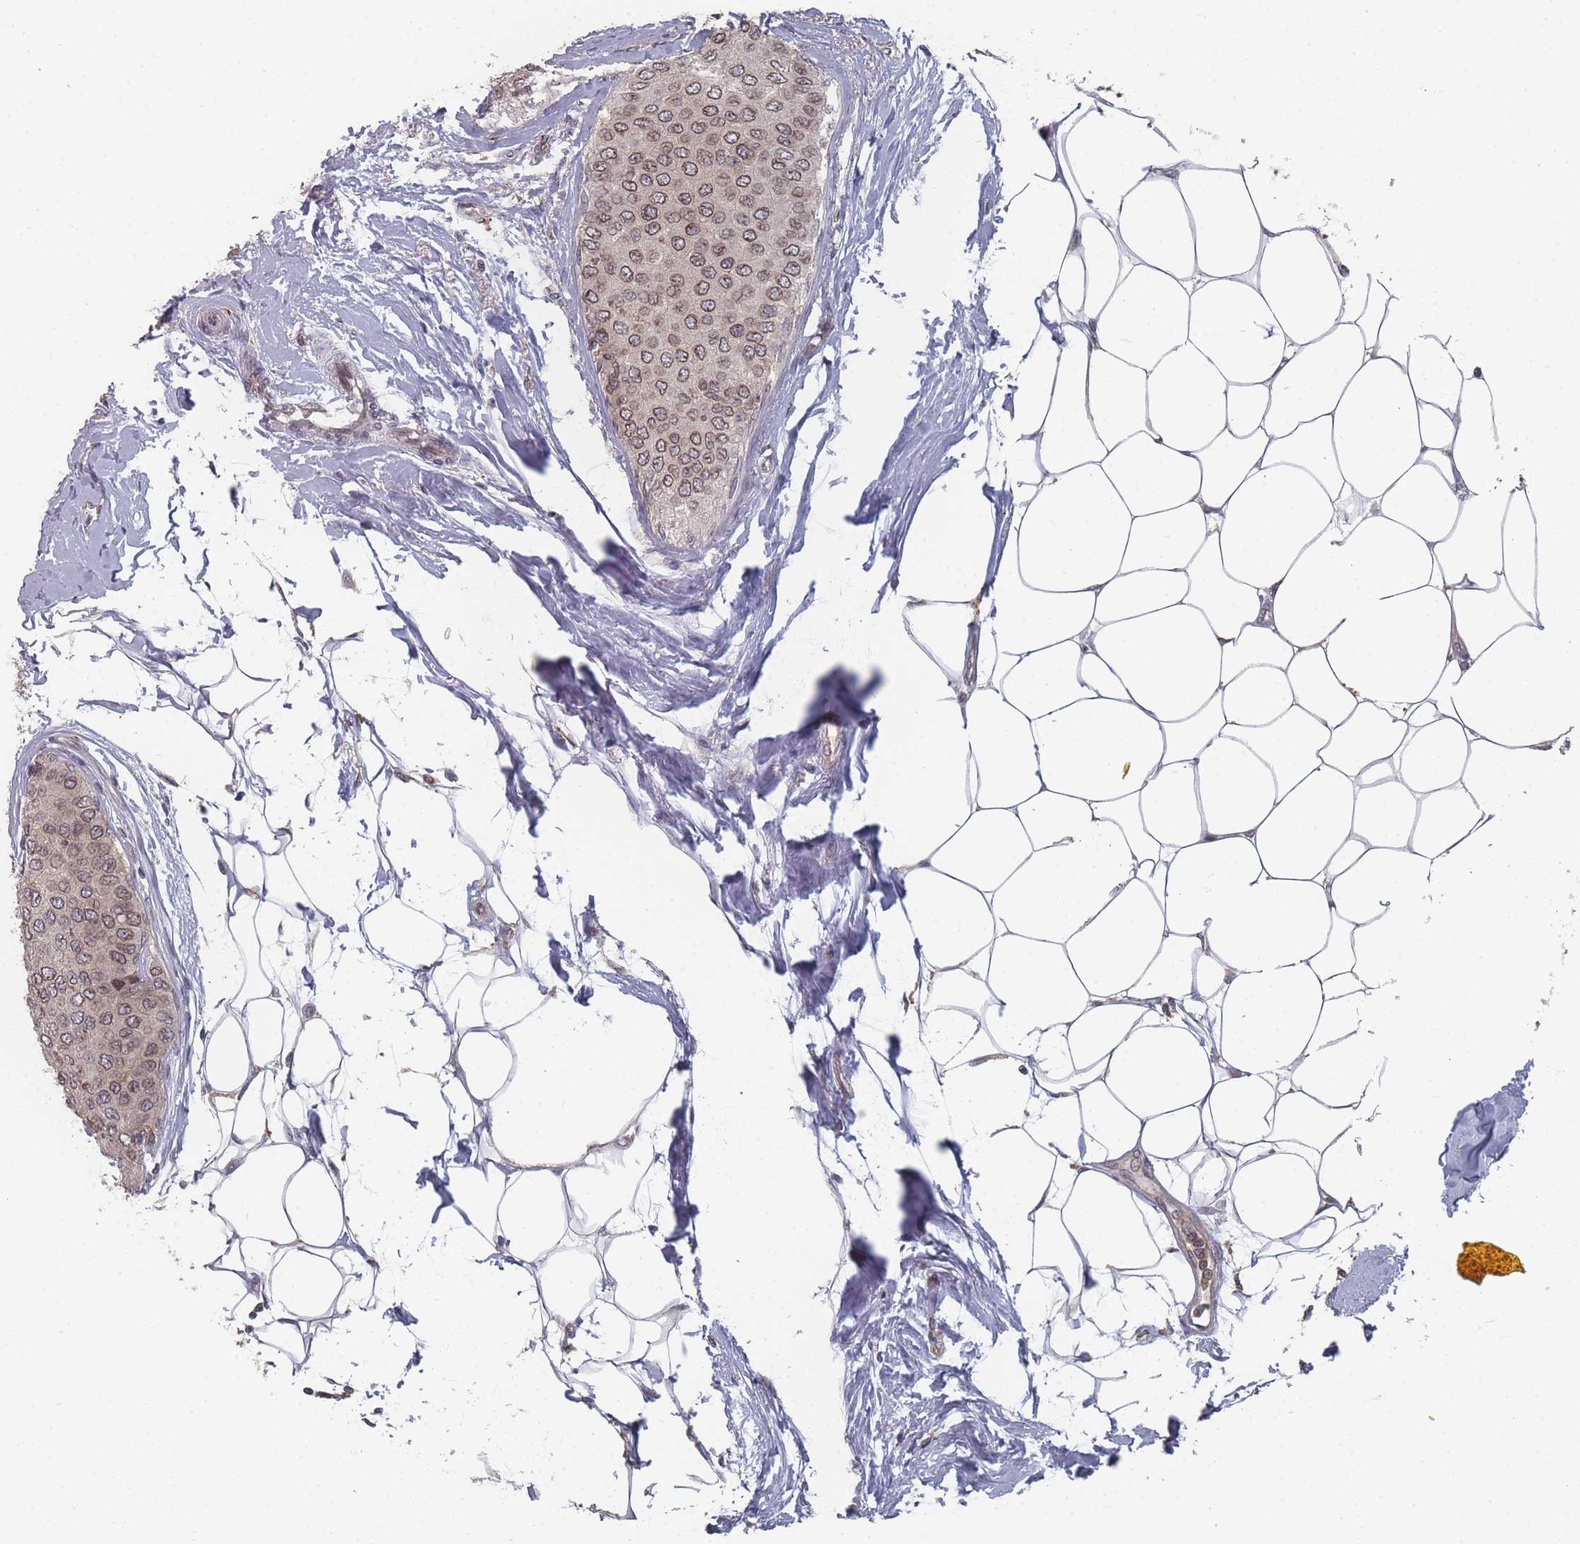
{"staining": {"intensity": "moderate", "quantity": ">75%", "location": "cytoplasmic/membranous,nuclear"}, "tissue": "breast cancer", "cell_type": "Tumor cells", "image_type": "cancer", "snomed": [{"axis": "morphology", "description": "Duct carcinoma"}, {"axis": "topography", "description": "Breast"}], "caption": "DAB immunohistochemical staining of intraductal carcinoma (breast) exhibits moderate cytoplasmic/membranous and nuclear protein expression in about >75% of tumor cells.", "gene": "TBC1D25", "patient": {"sex": "female", "age": 72}}